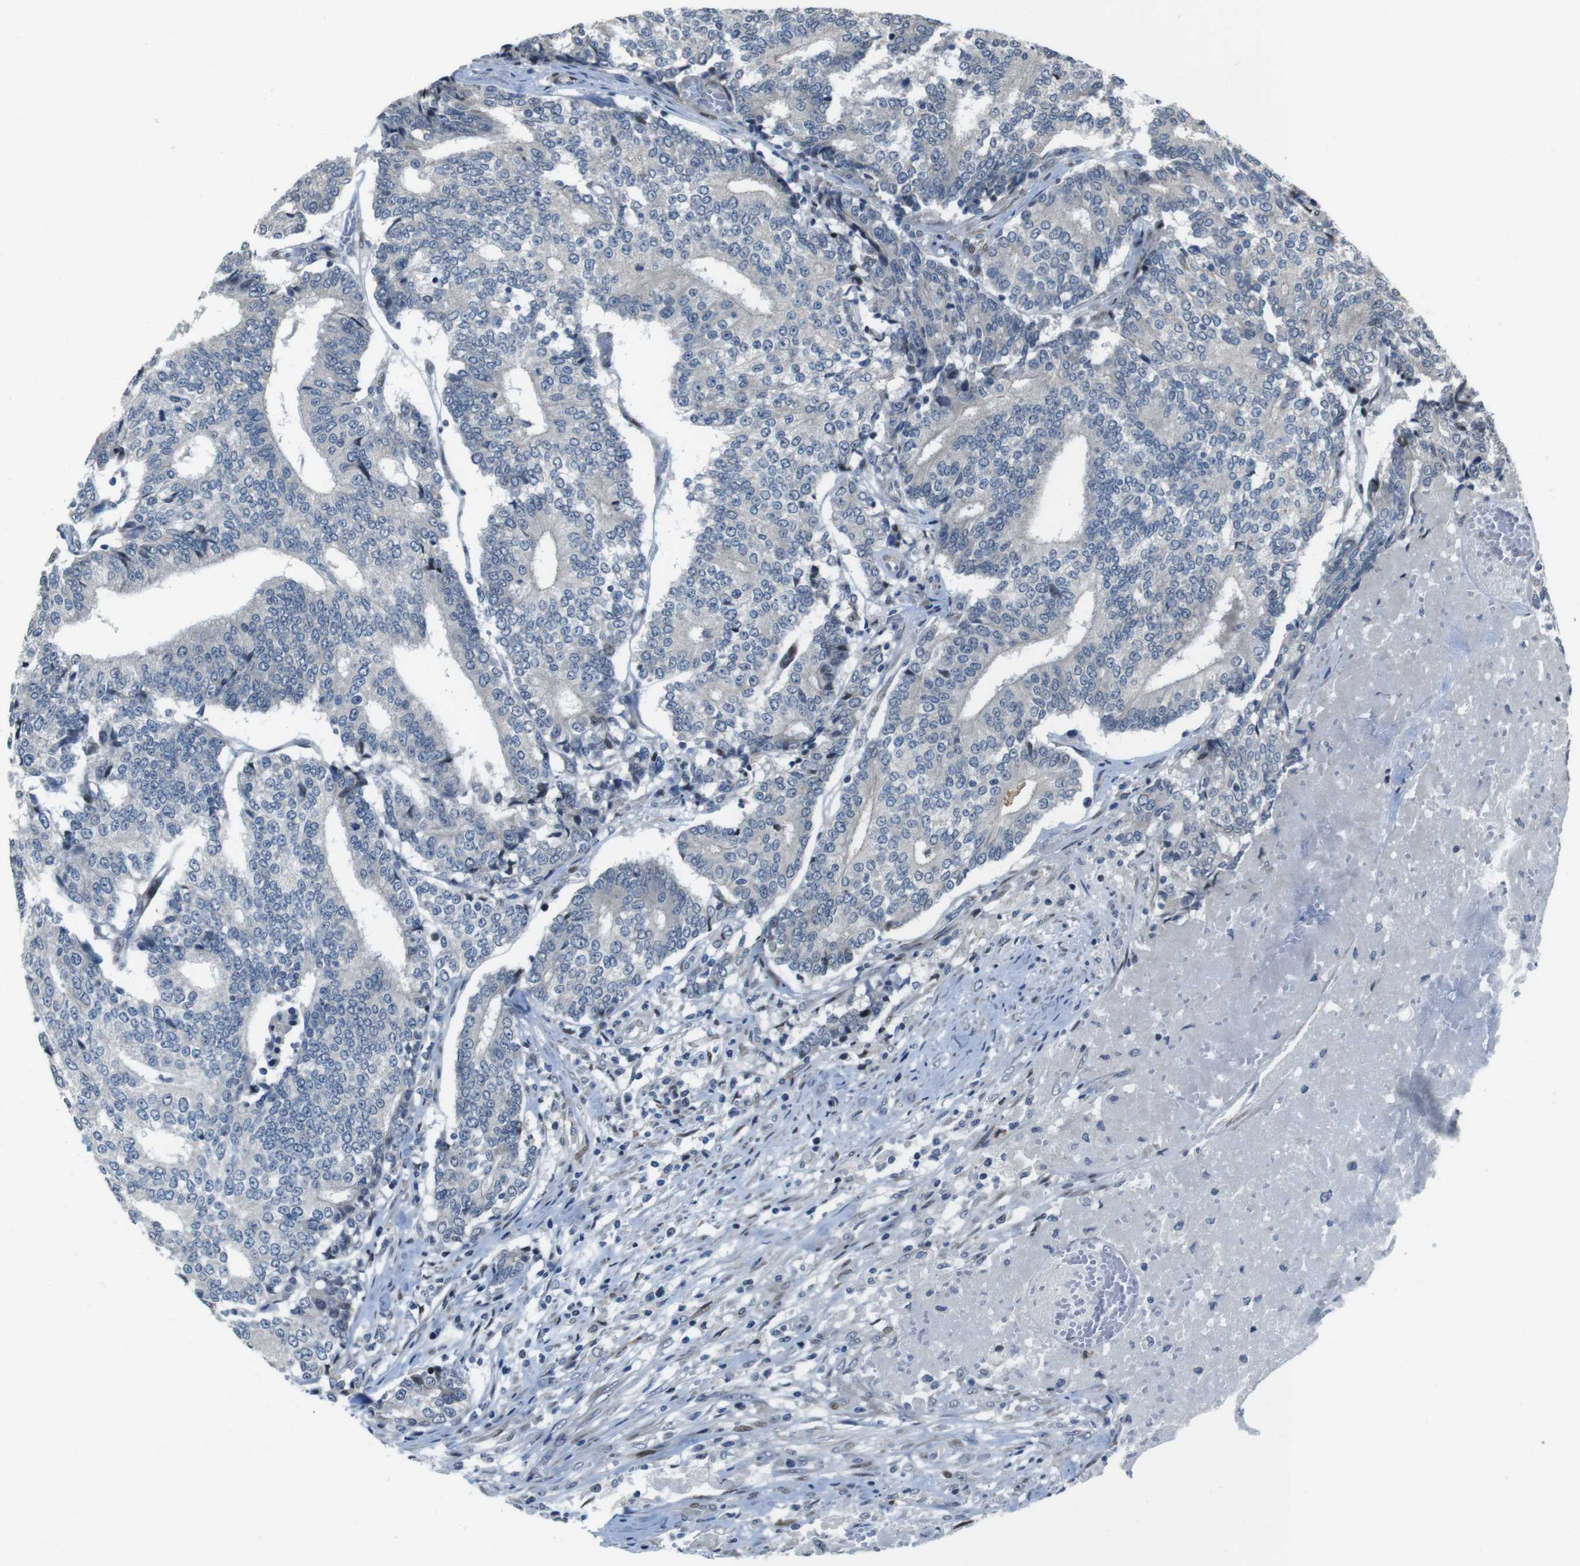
{"staining": {"intensity": "negative", "quantity": "none", "location": "none"}, "tissue": "prostate cancer", "cell_type": "Tumor cells", "image_type": "cancer", "snomed": [{"axis": "morphology", "description": "Normal tissue, NOS"}, {"axis": "morphology", "description": "Adenocarcinoma, High grade"}, {"axis": "topography", "description": "Prostate"}, {"axis": "topography", "description": "Seminal veicle"}], "caption": "Adenocarcinoma (high-grade) (prostate) was stained to show a protein in brown. There is no significant positivity in tumor cells.", "gene": "PBRM1", "patient": {"sex": "male", "age": 55}}